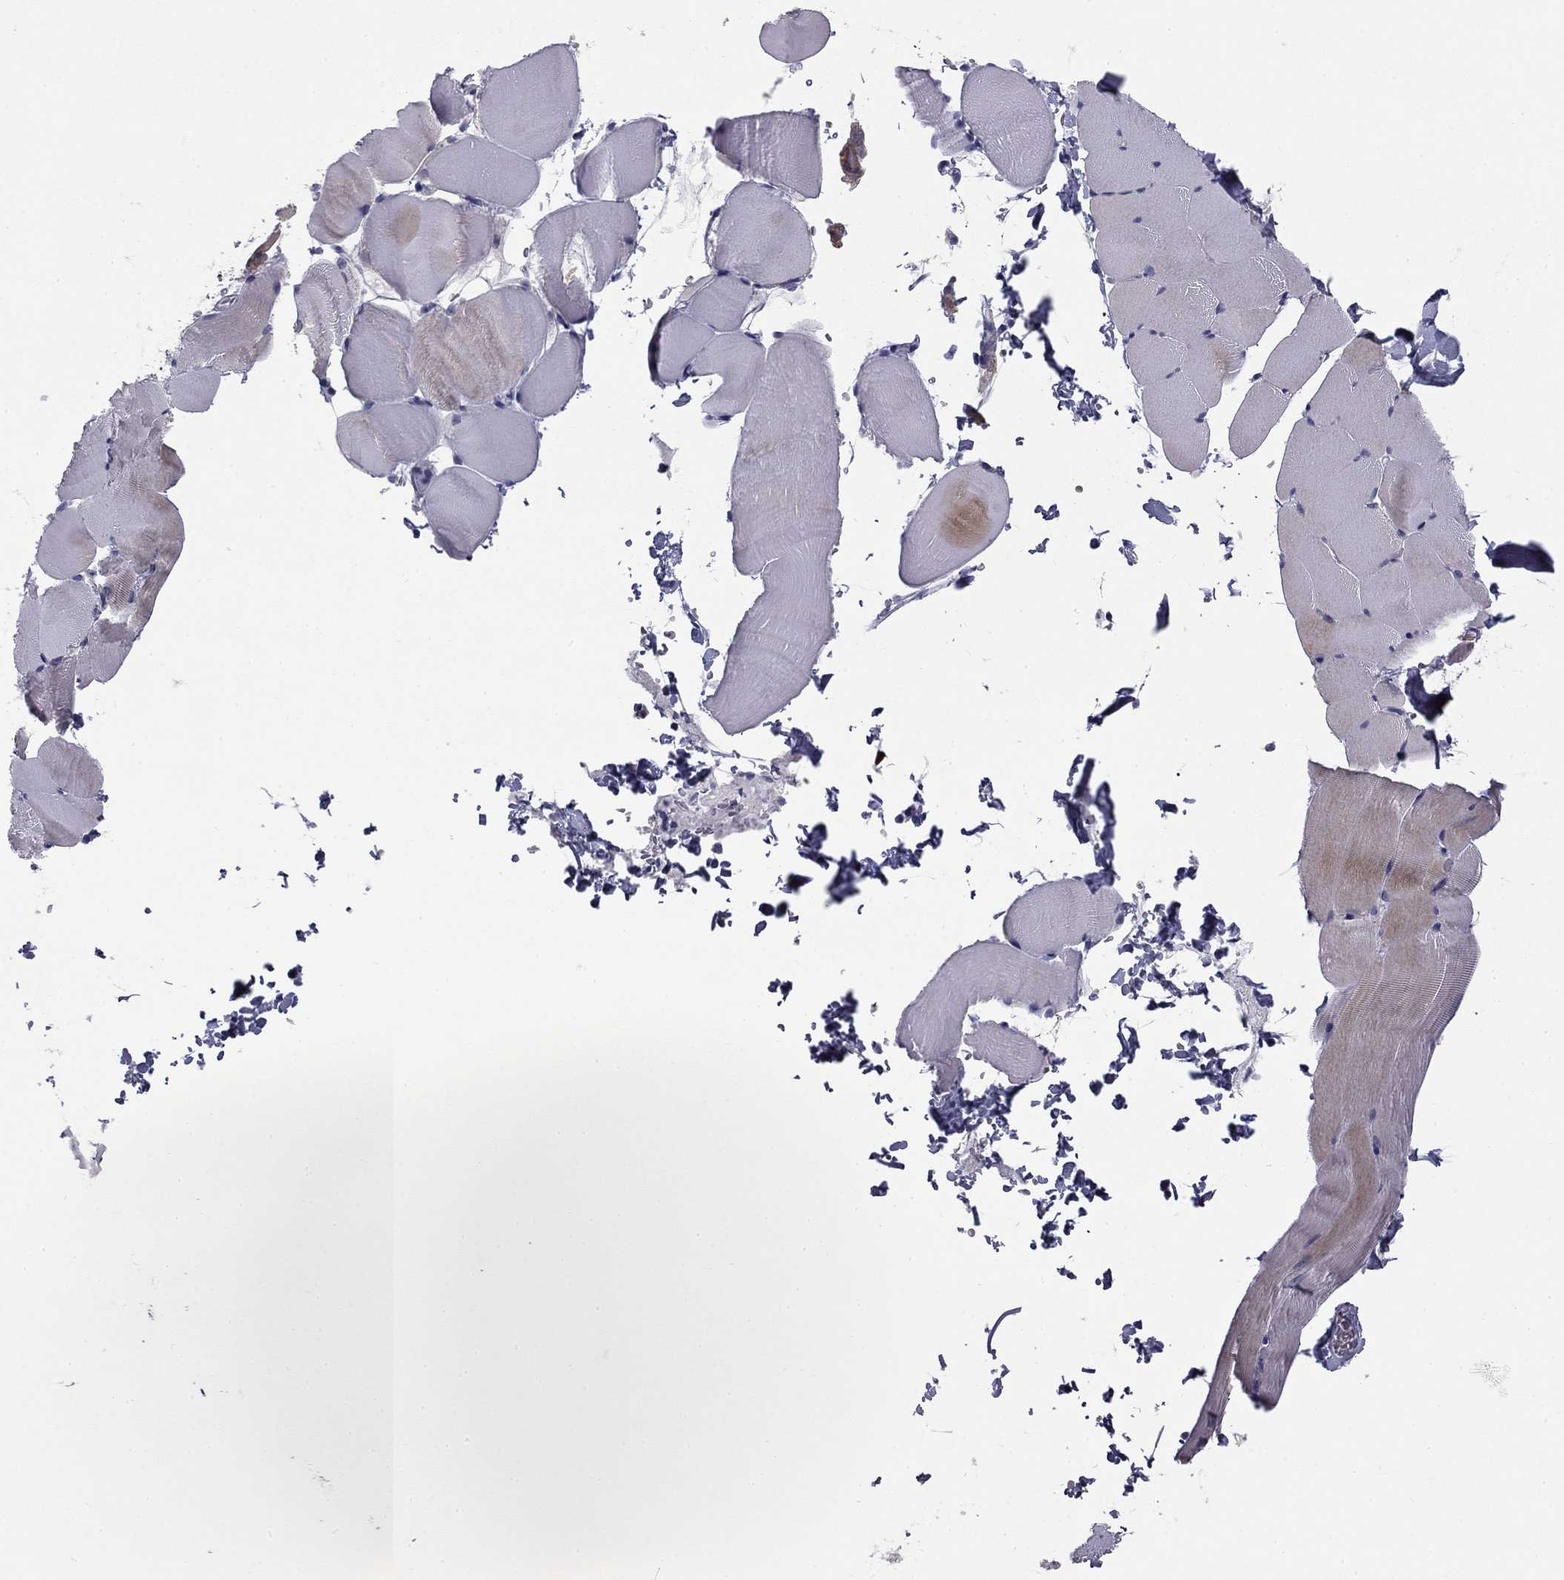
{"staining": {"intensity": "weak", "quantity": "<25%", "location": "cytoplasmic/membranous"}, "tissue": "skeletal muscle", "cell_type": "Myocytes", "image_type": "normal", "snomed": [{"axis": "morphology", "description": "Normal tissue, NOS"}, {"axis": "topography", "description": "Skeletal muscle"}], "caption": "IHC histopathology image of normal skeletal muscle: skeletal muscle stained with DAB (3,3'-diaminobenzidine) displays no significant protein staining in myocytes.", "gene": "TFAP2B", "patient": {"sex": "female", "age": 37}}